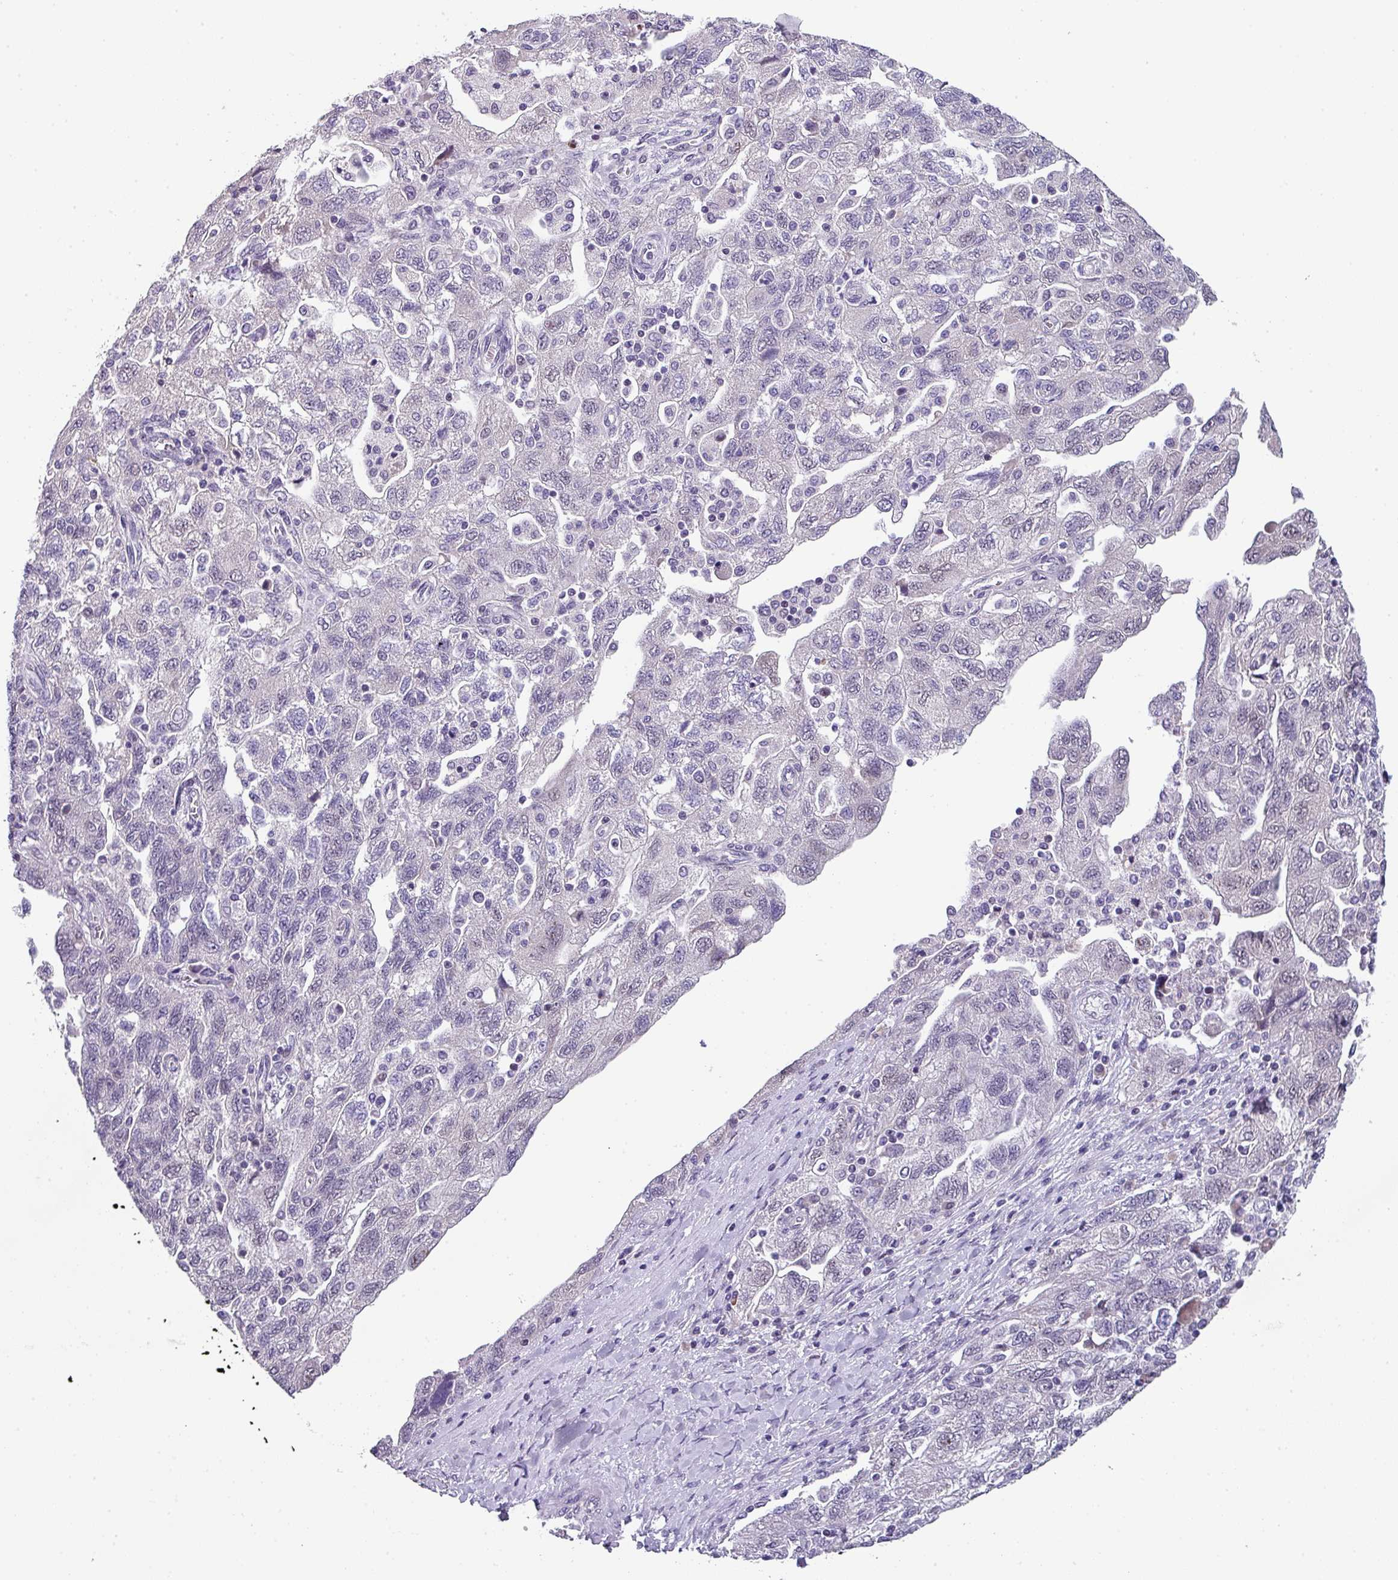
{"staining": {"intensity": "negative", "quantity": "none", "location": "none"}, "tissue": "ovarian cancer", "cell_type": "Tumor cells", "image_type": "cancer", "snomed": [{"axis": "morphology", "description": "Carcinoma, NOS"}, {"axis": "morphology", "description": "Cystadenocarcinoma, serous, NOS"}, {"axis": "topography", "description": "Ovary"}], "caption": "Histopathology image shows no significant protein expression in tumor cells of ovarian cancer.", "gene": "ZFP3", "patient": {"sex": "female", "age": 69}}